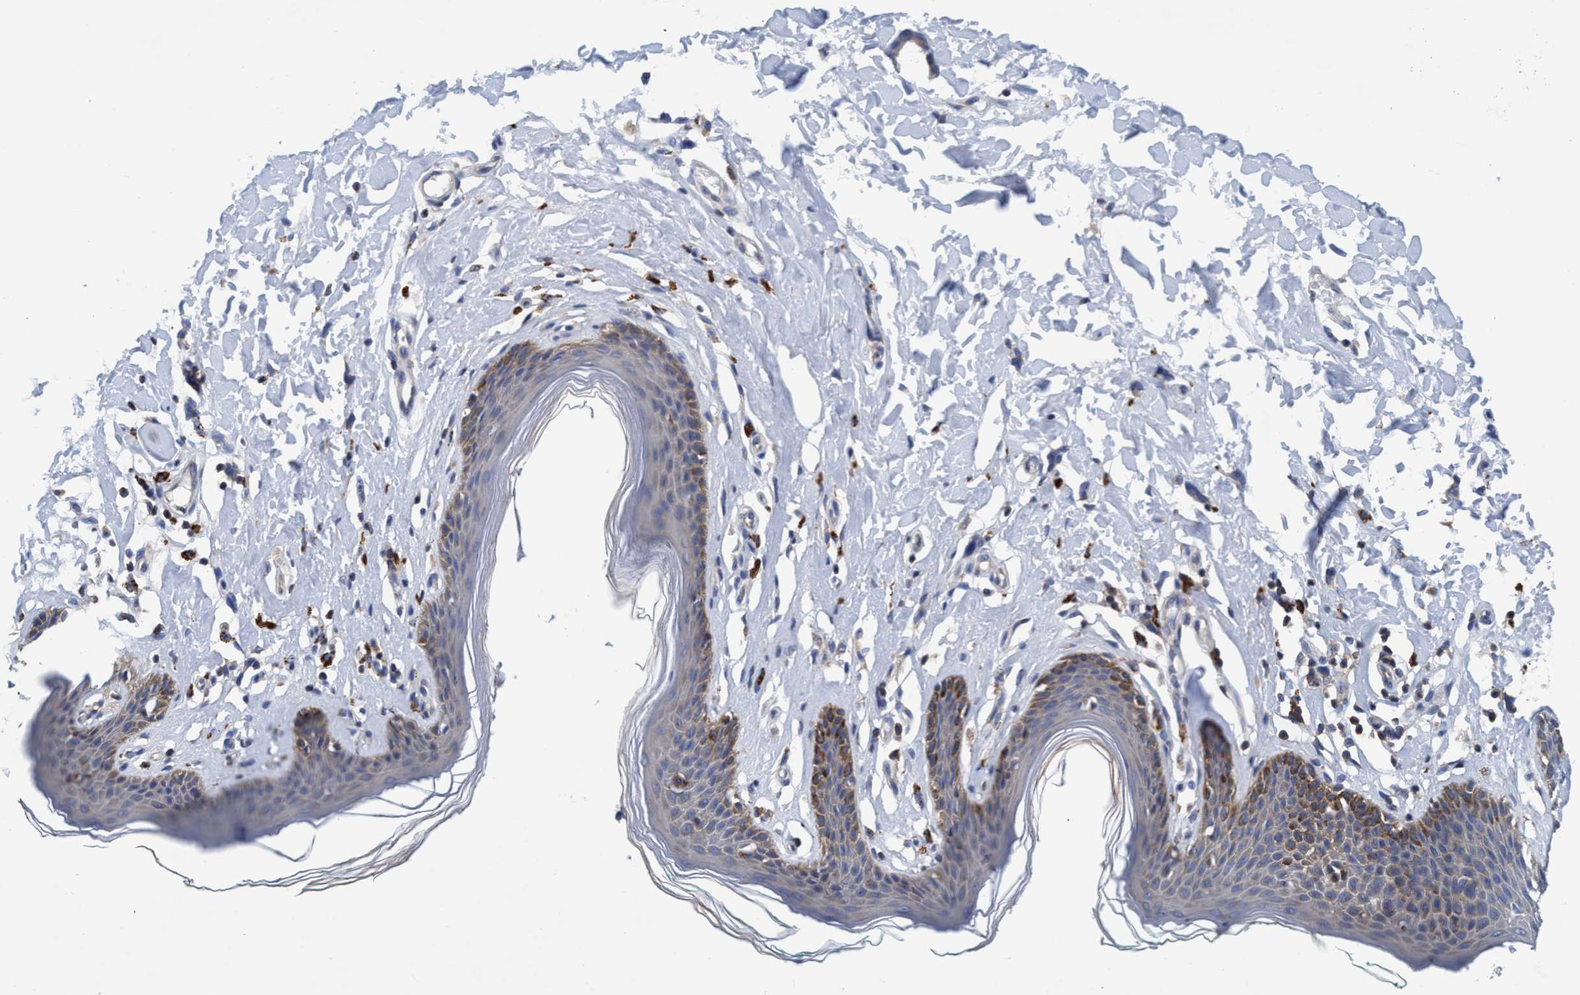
{"staining": {"intensity": "moderate", "quantity": "<25%", "location": "cytoplasmic/membranous"}, "tissue": "skin", "cell_type": "Epidermal cells", "image_type": "normal", "snomed": [{"axis": "morphology", "description": "Normal tissue, NOS"}, {"axis": "topography", "description": "Vulva"}], "caption": "An immunohistochemistry (IHC) micrograph of normal tissue is shown. Protein staining in brown shows moderate cytoplasmic/membranous positivity in skin within epidermal cells.", "gene": "ENDOG", "patient": {"sex": "female", "age": 66}}